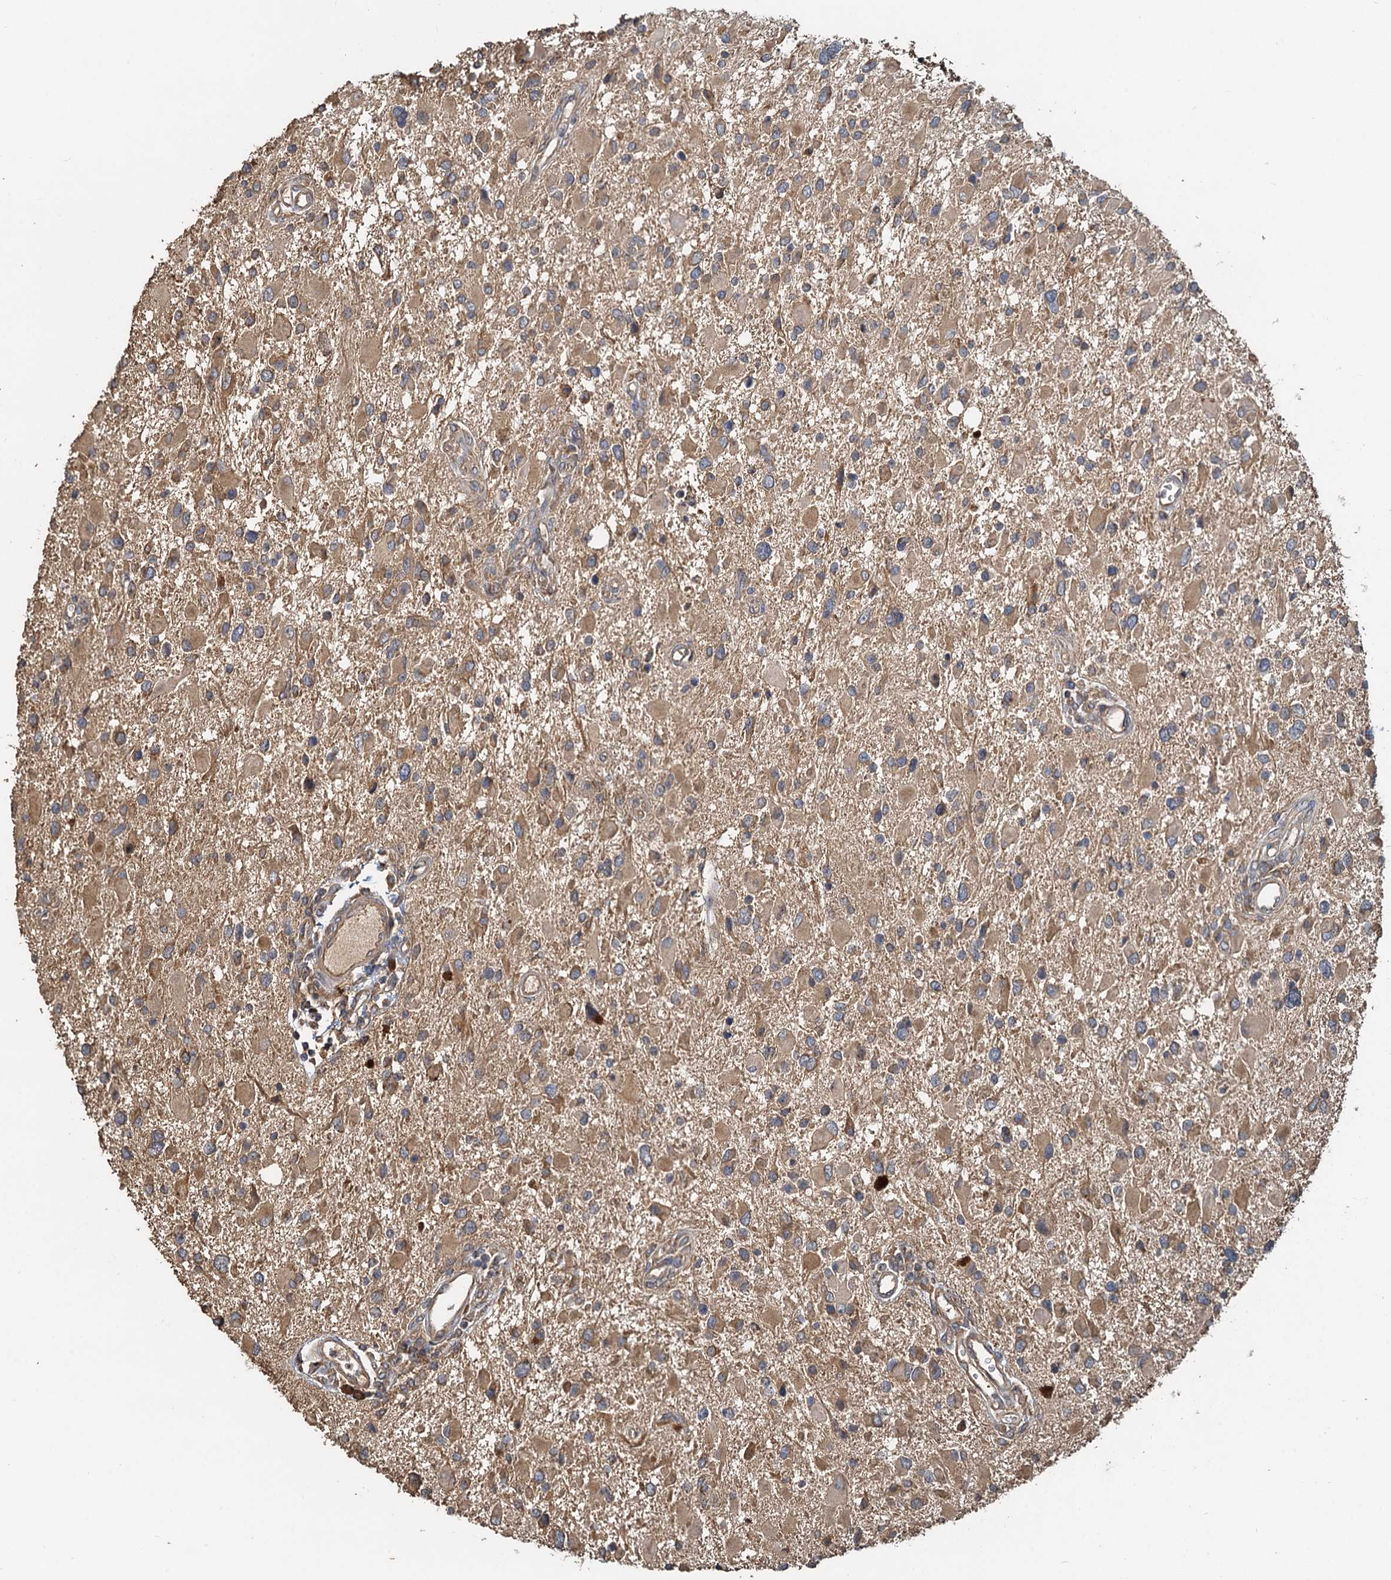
{"staining": {"intensity": "moderate", "quantity": ">75%", "location": "cytoplasmic/membranous"}, "tissue": "glioma", "cell_type": "Tumor cells", "image_type": "cancer", "snomed": [{"axis": "morphology", "description": "Glioma, malignant, High grade"}, {"axis": "topography", "description": "Brain"}], "caption": "About >75% of tumor cells in glioma display moderate cytoplasmic/membranous protein expression as visualized by brown immunohistochemical staining.", "gene": "HYI", "patient": {"sex": "male", "age": 53}}